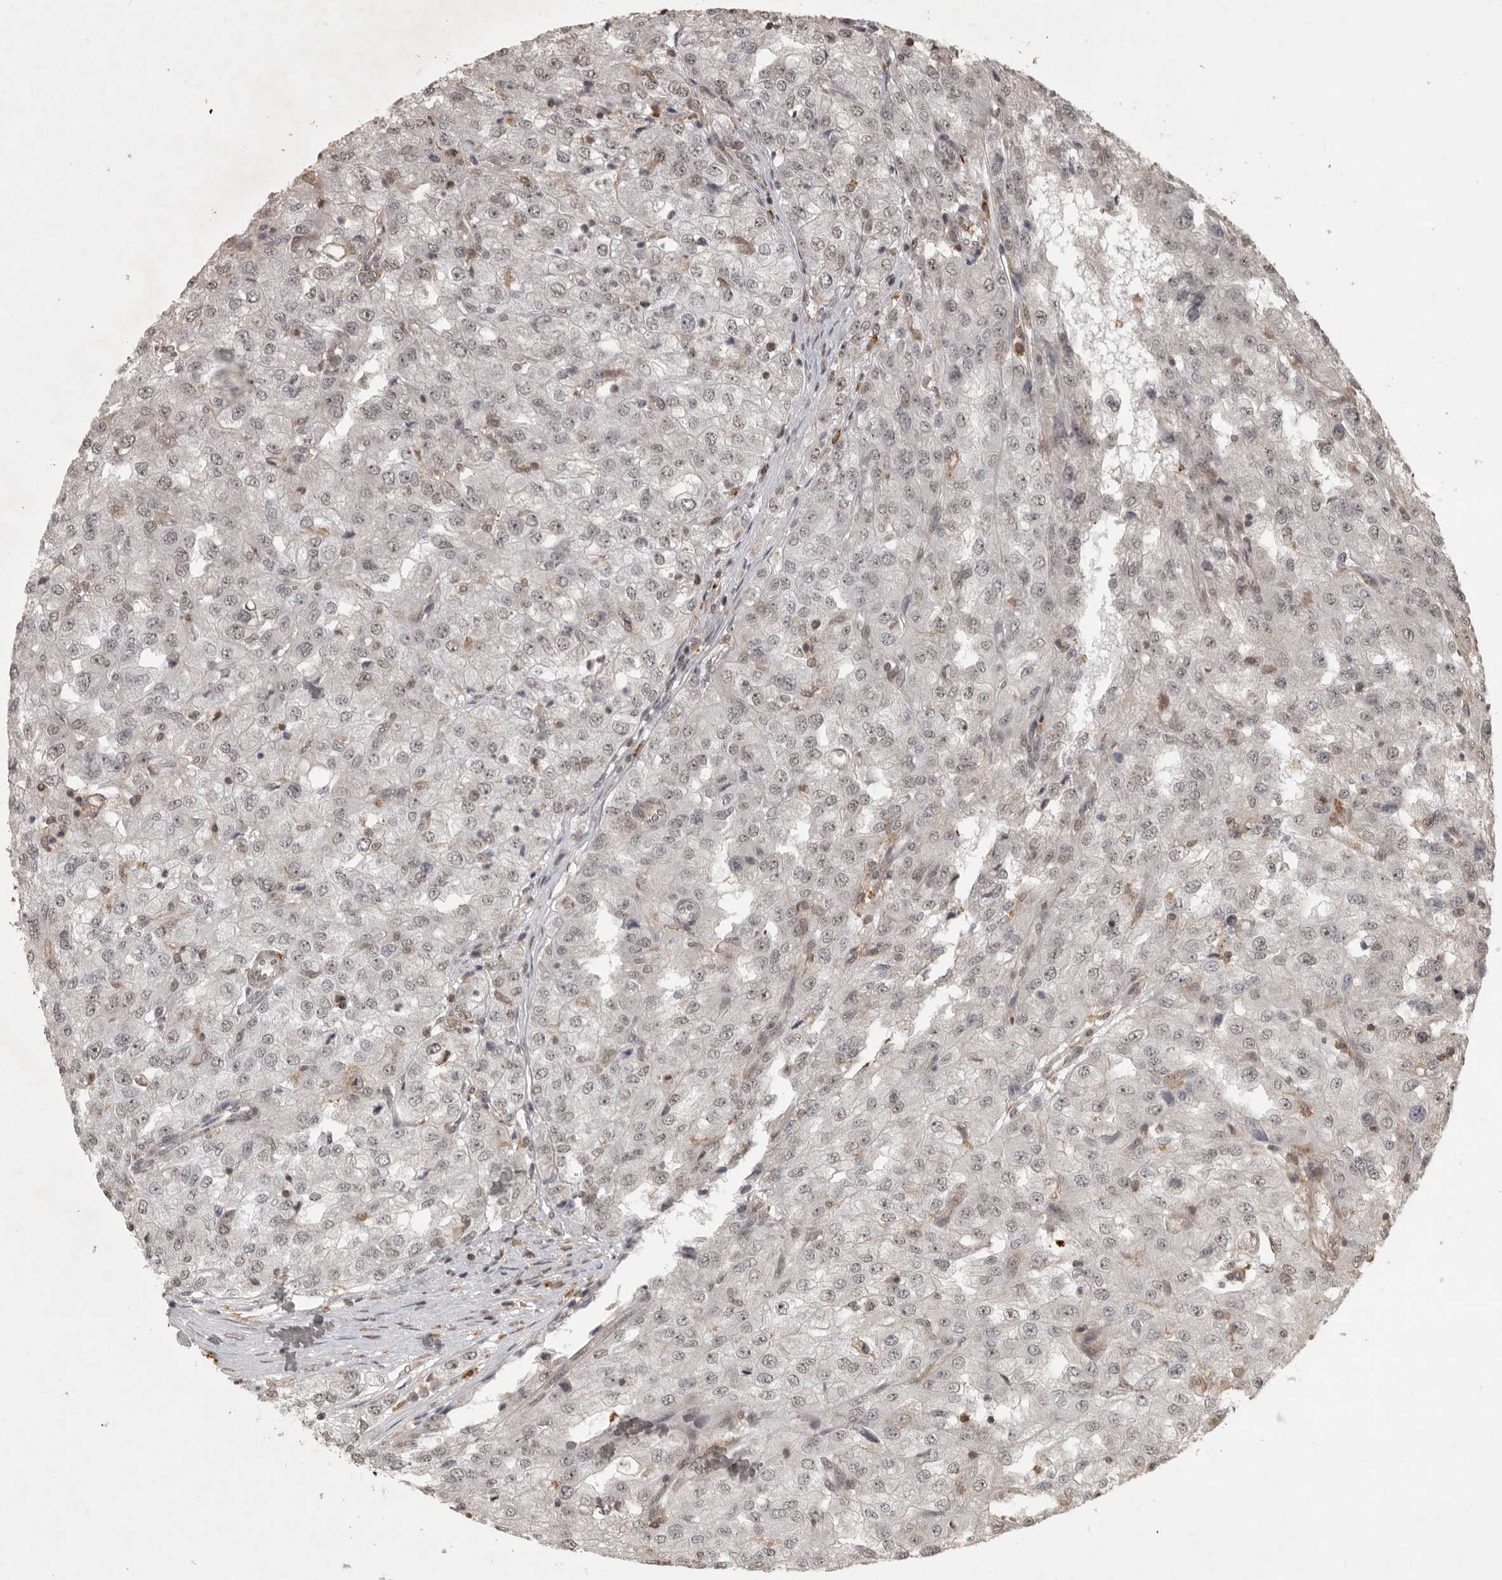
{"staining": {"intensity": "weak", "quantity": "25%-75%", "location": "nuclear"}, "tissue": "renal cancer", "cell_type": "Tumor cells", "image_type": "cancer", "snomed": [{"axis": "morphology", "description": "Adenocarcinoma, NOS"}, {"axis": "topography", "description": "Kidney"}], "caption": "The photomicrograph reveals staining of adenocarcinoma (renal), revealing weak nuclear protein staining (brown color) within tumor cells.", "gene": "CBLL1", "patient": {"sex": "female", "age": 54}}